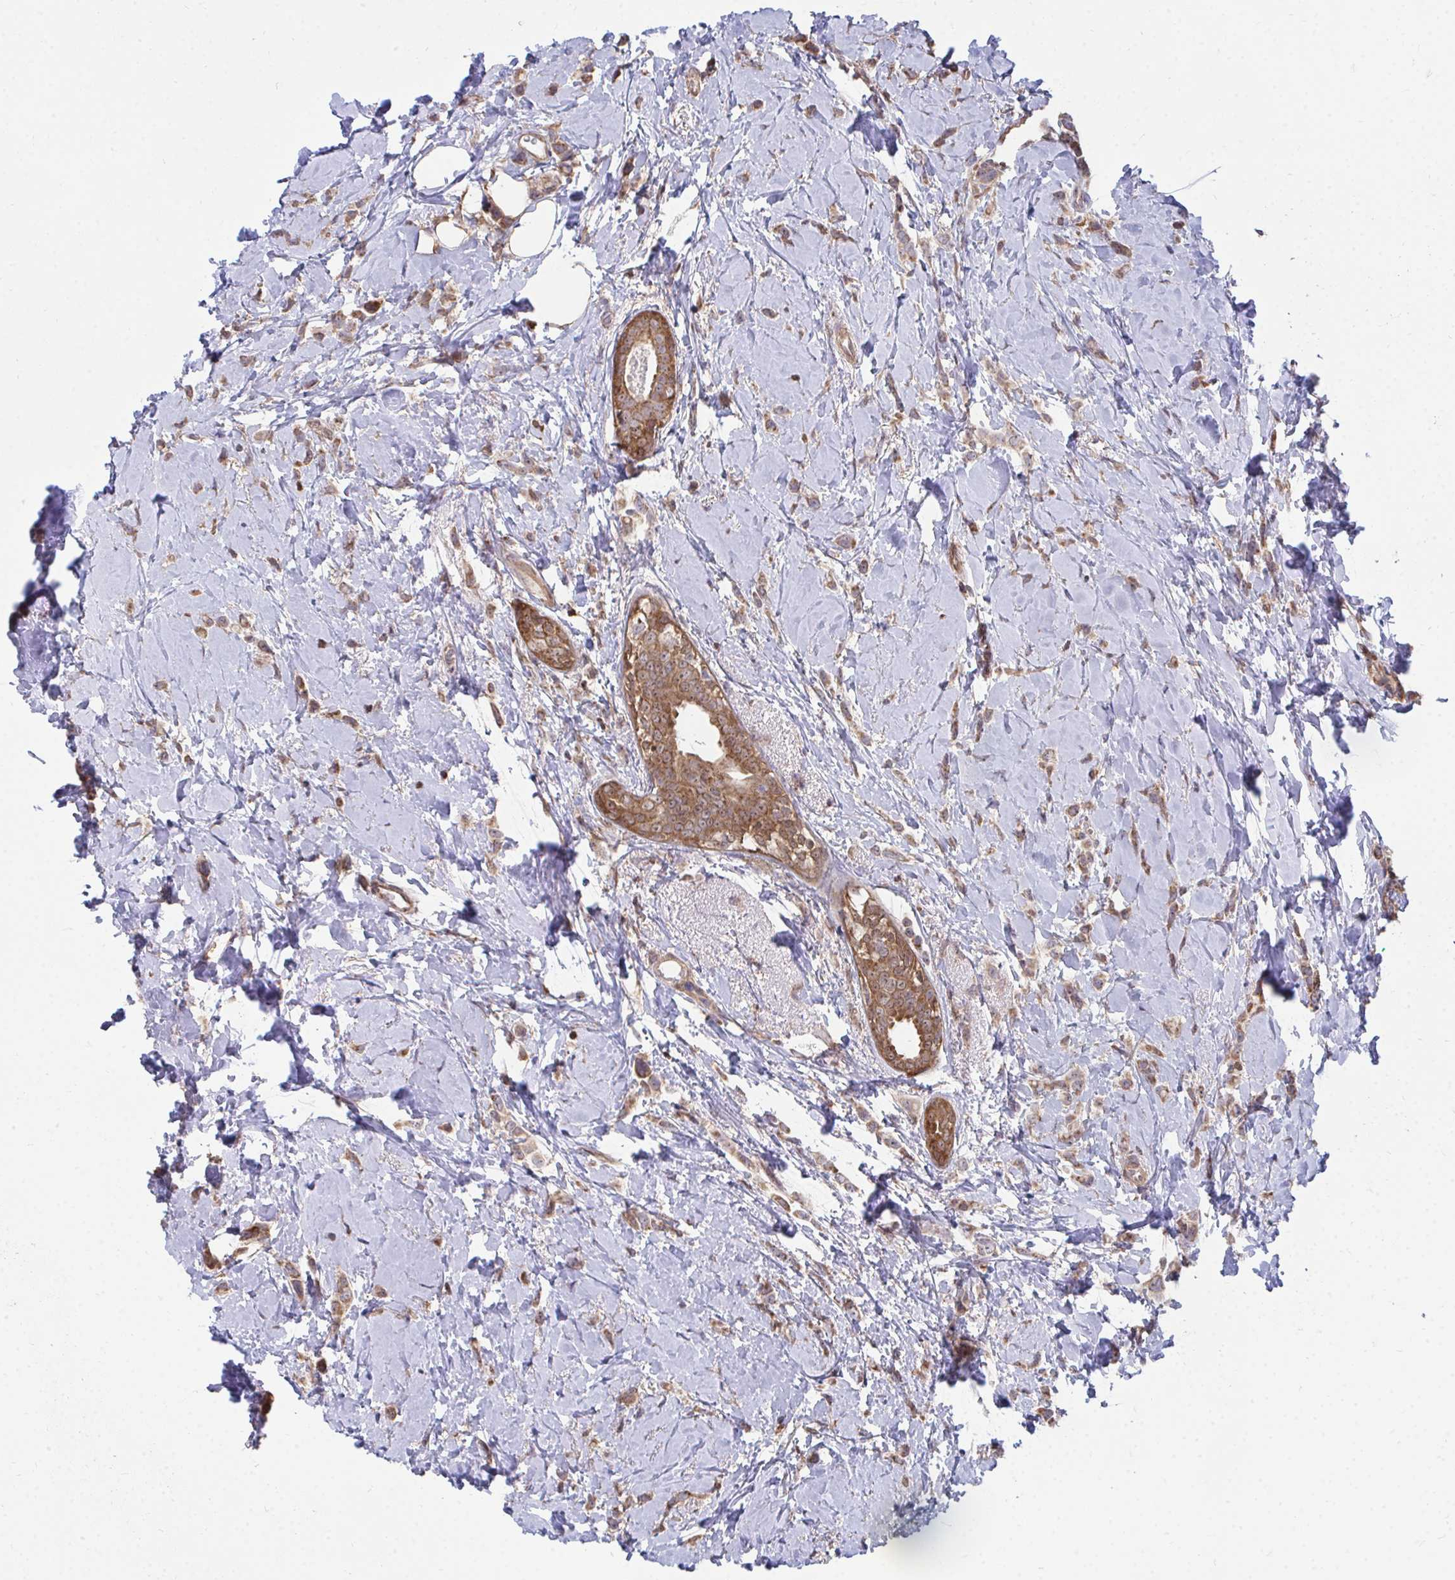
{"staining": {"intensity": "weak", "quantity": ">75%", "location": "cytoplasmic/membranous"}, "tissue": "breast cancer", "cell_type": "Tumor cells", "image_type": "cancer", "snomed": [{"axis": "morphology", "description": "Lobular carcinoma"}, {"axis": "topography", "description": "Breast"}], "caption": "Breast lobular carcinoma stained with a protein marker reveals weak staining in tumor cells.", "gene": "DNAJA2", "patient": {"sex": "female", "age": 66}}